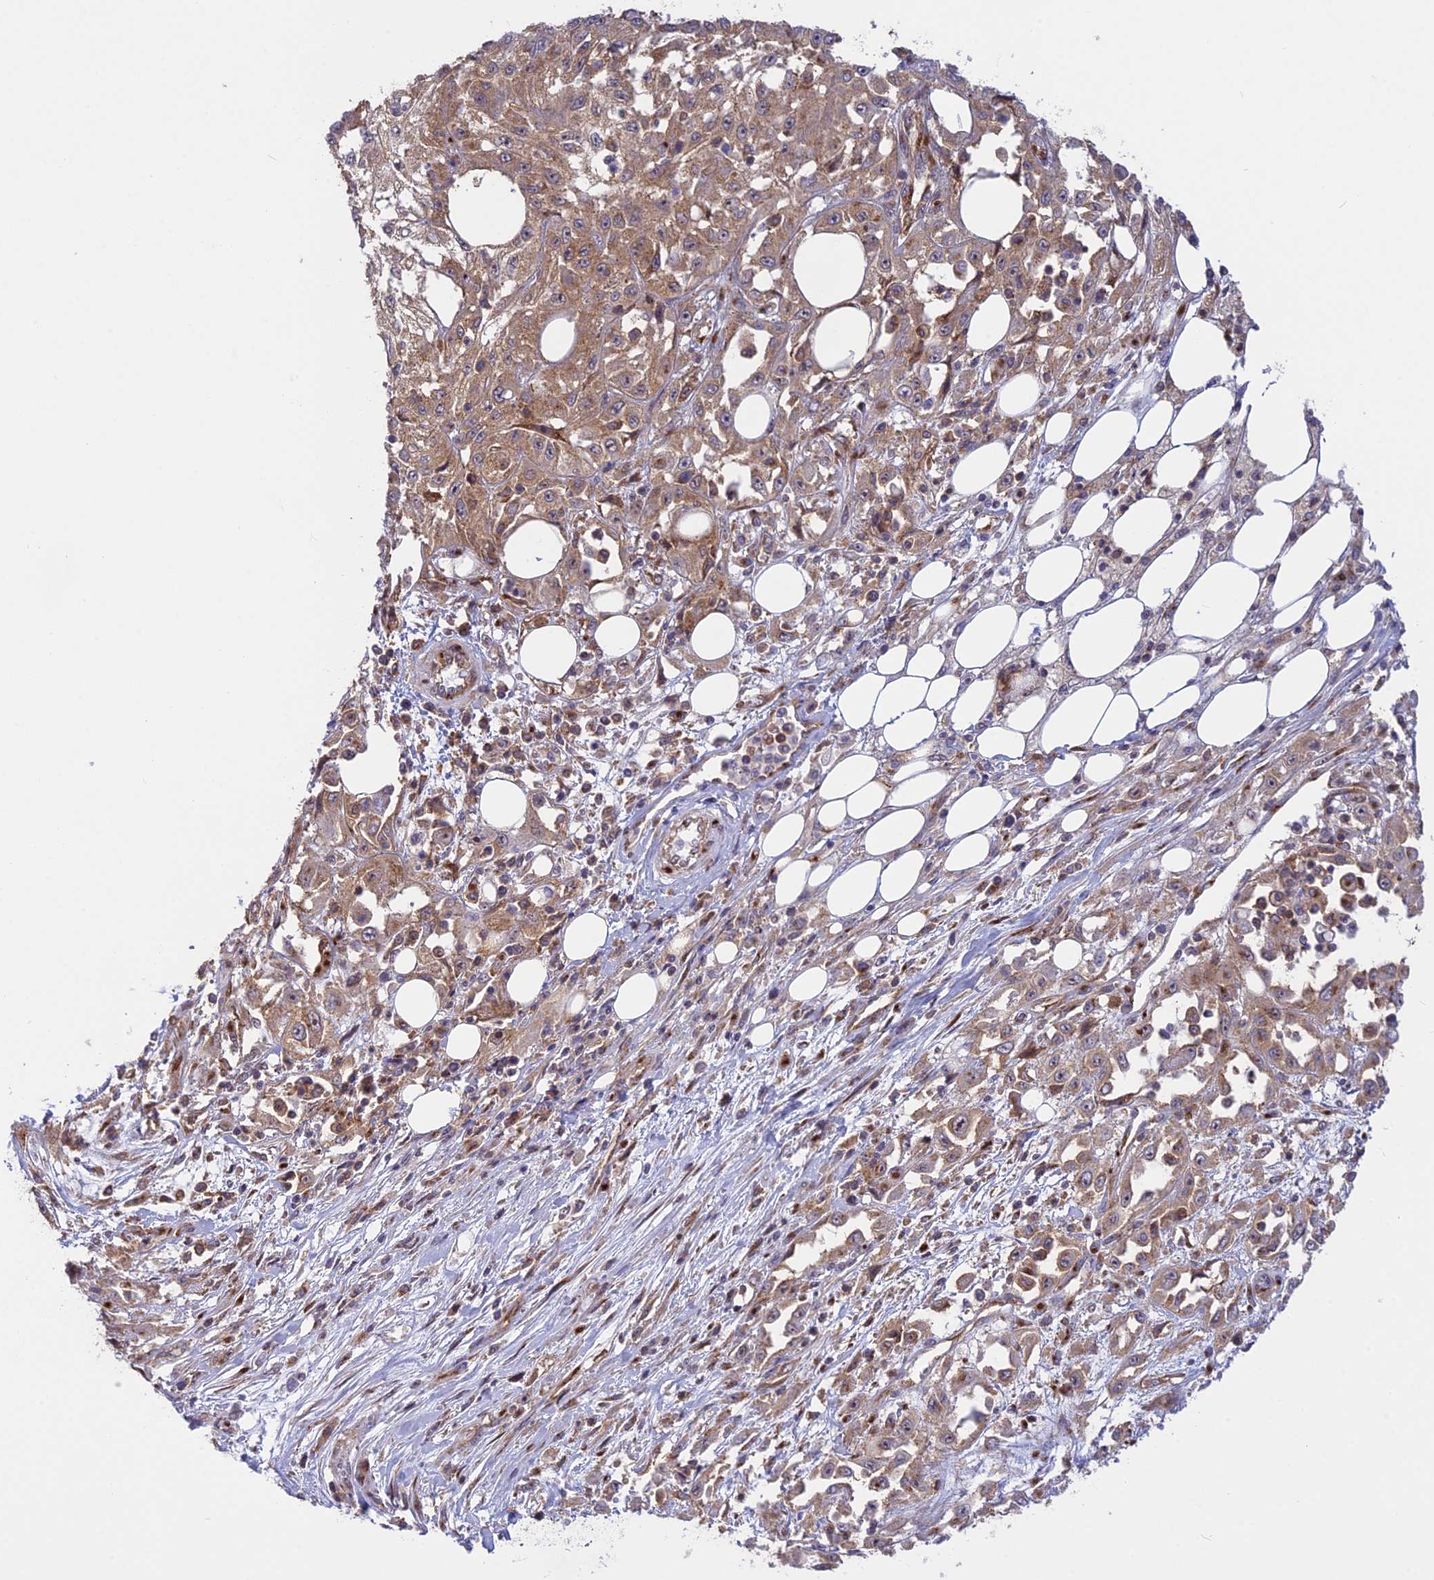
{"staining": {"intensity": "weak", "quantity": ">75%", "location": "cytoplasmic/membranous"}, "tissue": "skin cancer", "cell_type": "Tumor cells", "image_type": "cancer", "snomed": [{"axis": "morphology", "description": "Squamous cell carcinoma, NOS"}, {"axis": "morphology", "description": "Squamous cell carcinoma, metastatic, NOS"}, {"axis": "topography", "description": "Skin"}, {"axis": "topography", "description": "Lymph node"}], "caption": "Tumor cells reveal low levels of weak cytoplasmic/membranous staining in approximately >75% of cells in human squamous cell carcinoma (skin).", "gene": "CLINT1", "patient": {"sex": "male", "age": 75}}